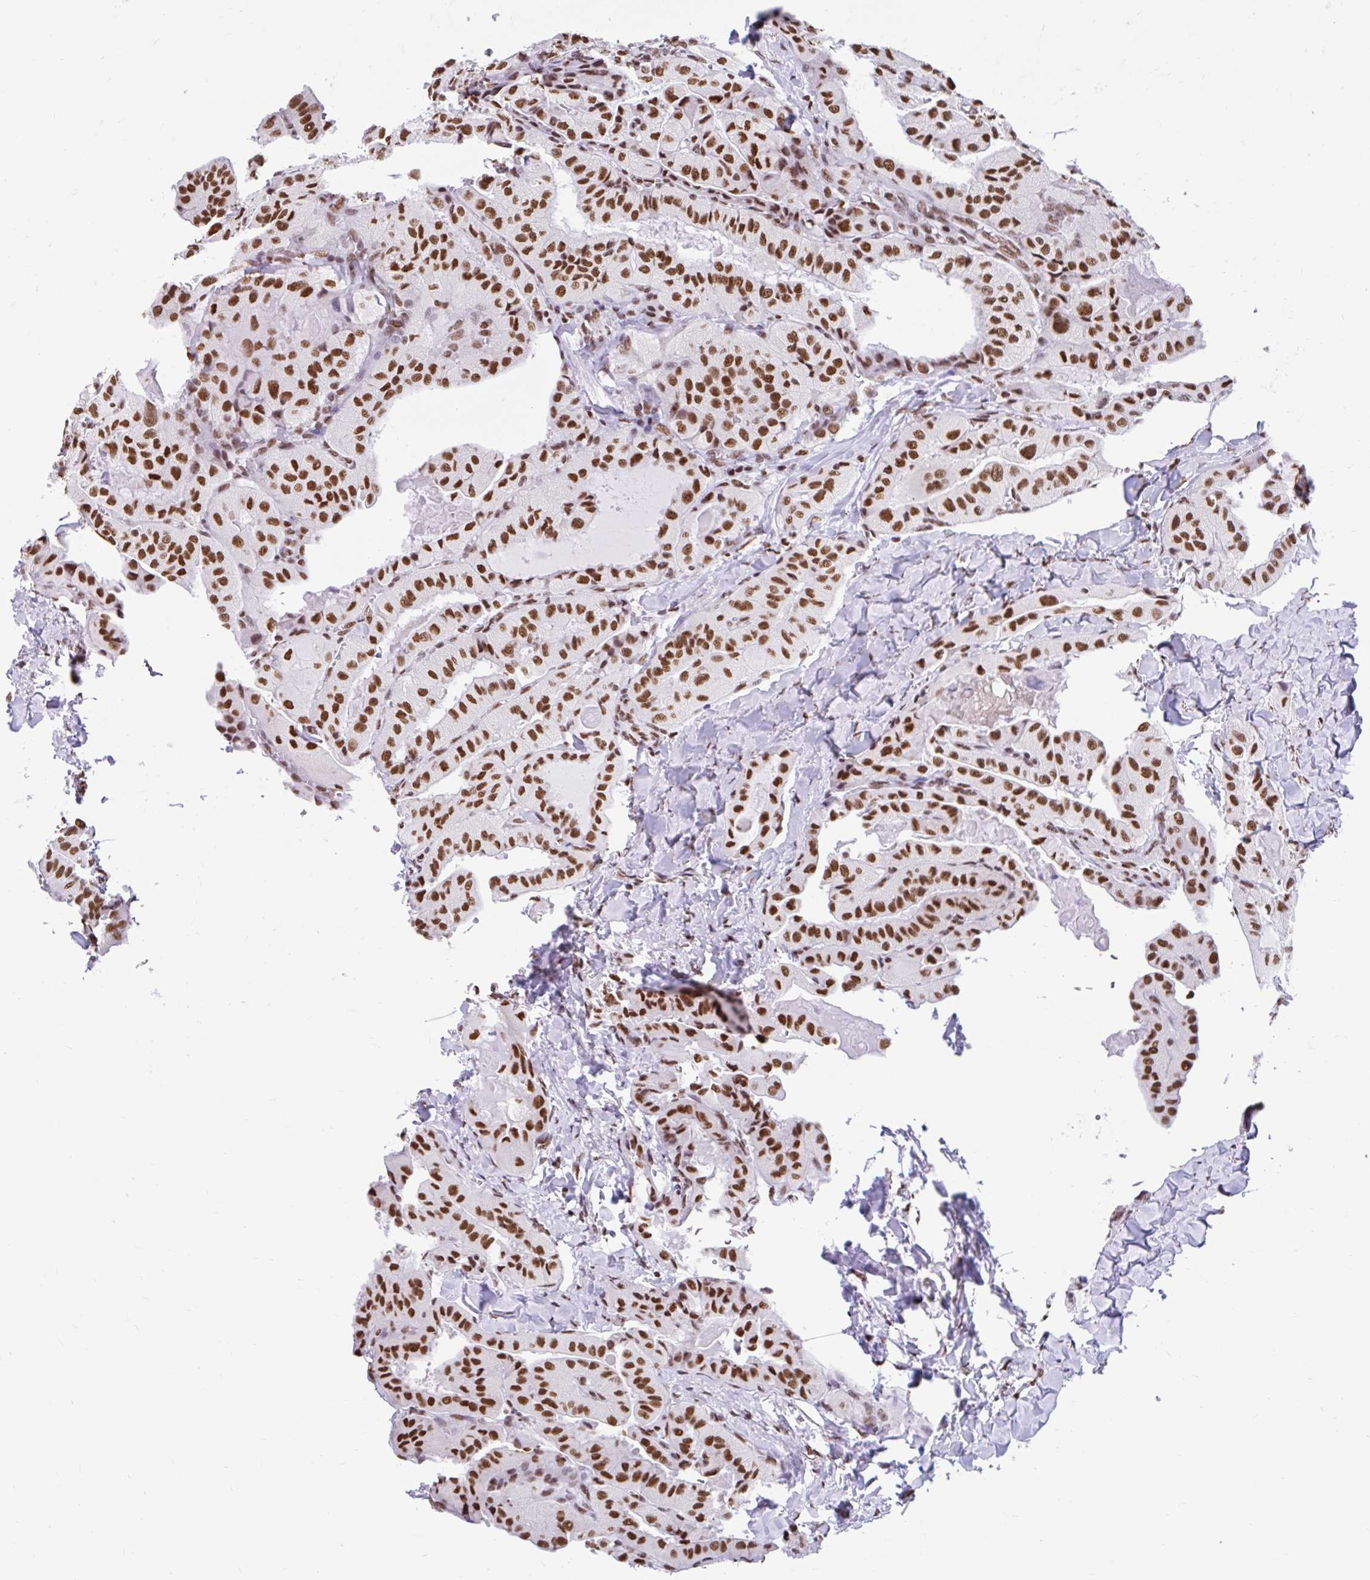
{"staining": {"intensity": "strong", "quantity": ">75%", "location": "nuclear"}, "tissue": "thyroid cancer", "cell_type": "Tumor cells", "image_type": "cancer", "snomed": [{"axis": "morphology", "description": "Normal tissue, NOS"}, {"axis": "morphology", "description": "Papillary adenocarcinoma, NOS"}, {"axis": "topography", "description": "Thyroid gland"}], "caption": "The immunohistochemical stain shows strong nuclear positivity in tumor cells of thyroid cancer tissue.", "gene": "KHDRBS1", "patient": {"sex": "female", "age": 59}}